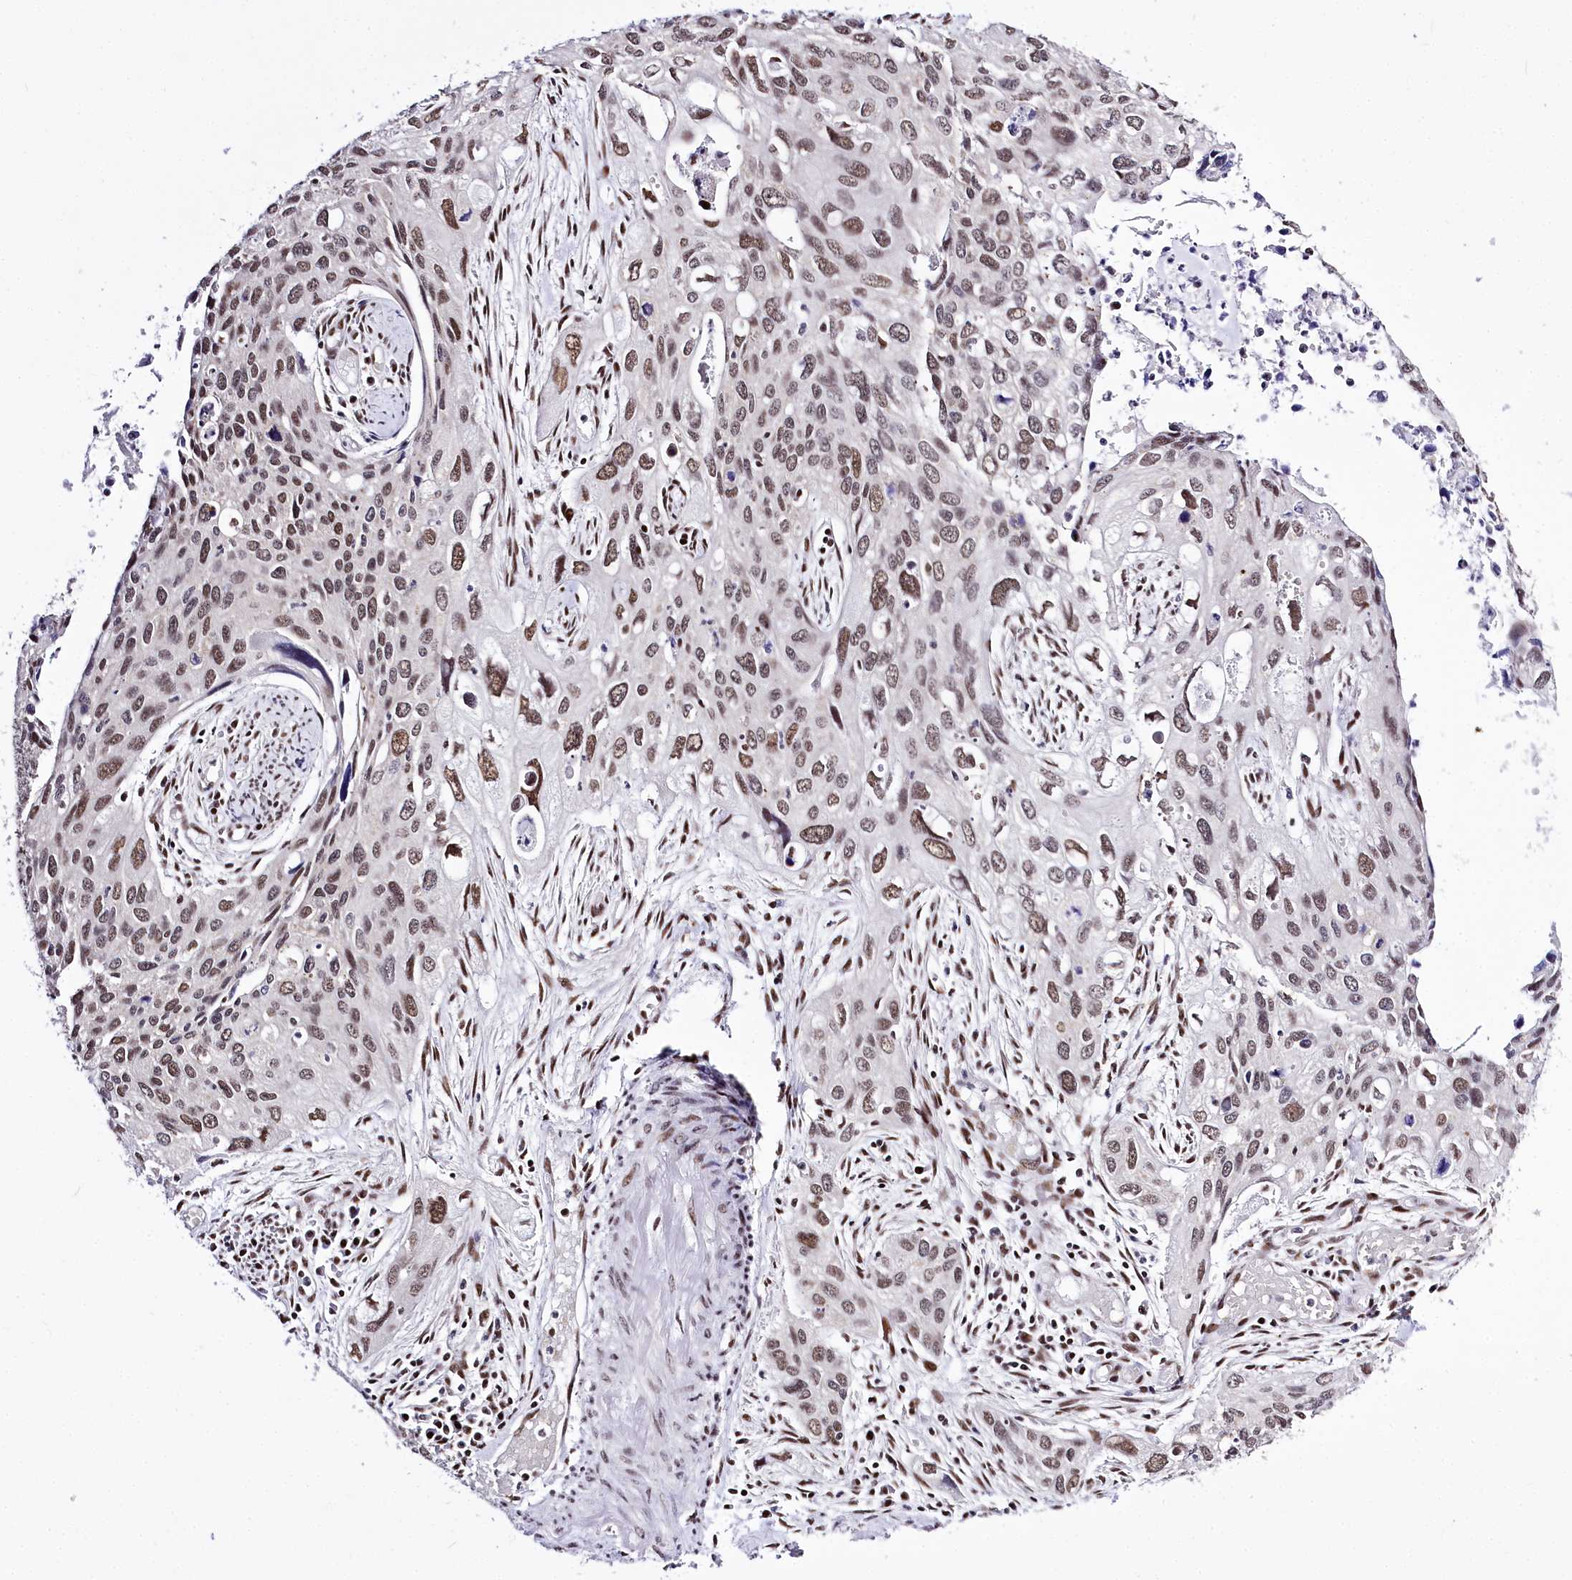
{"staining": {"intensity": "moderate", "quantity": ">75%", "location": "nuclear"}, "tissue": "cervical cancer", "cell_type": "Tumor cells", "image_type": "cancer", "snomed": [{"axis": "morphology", "description": "Squamous cell carcinoma, NOS"}, {"axis": "topography", "description": "Cervix"}], "caption": "A micrograph of human cervical squamous cell carcinoma stained for a protein displays moderate nuclear brown staining in tumor cells.", "gene": "POU4F3", "patient": {"sex": "female", "age": 55}}